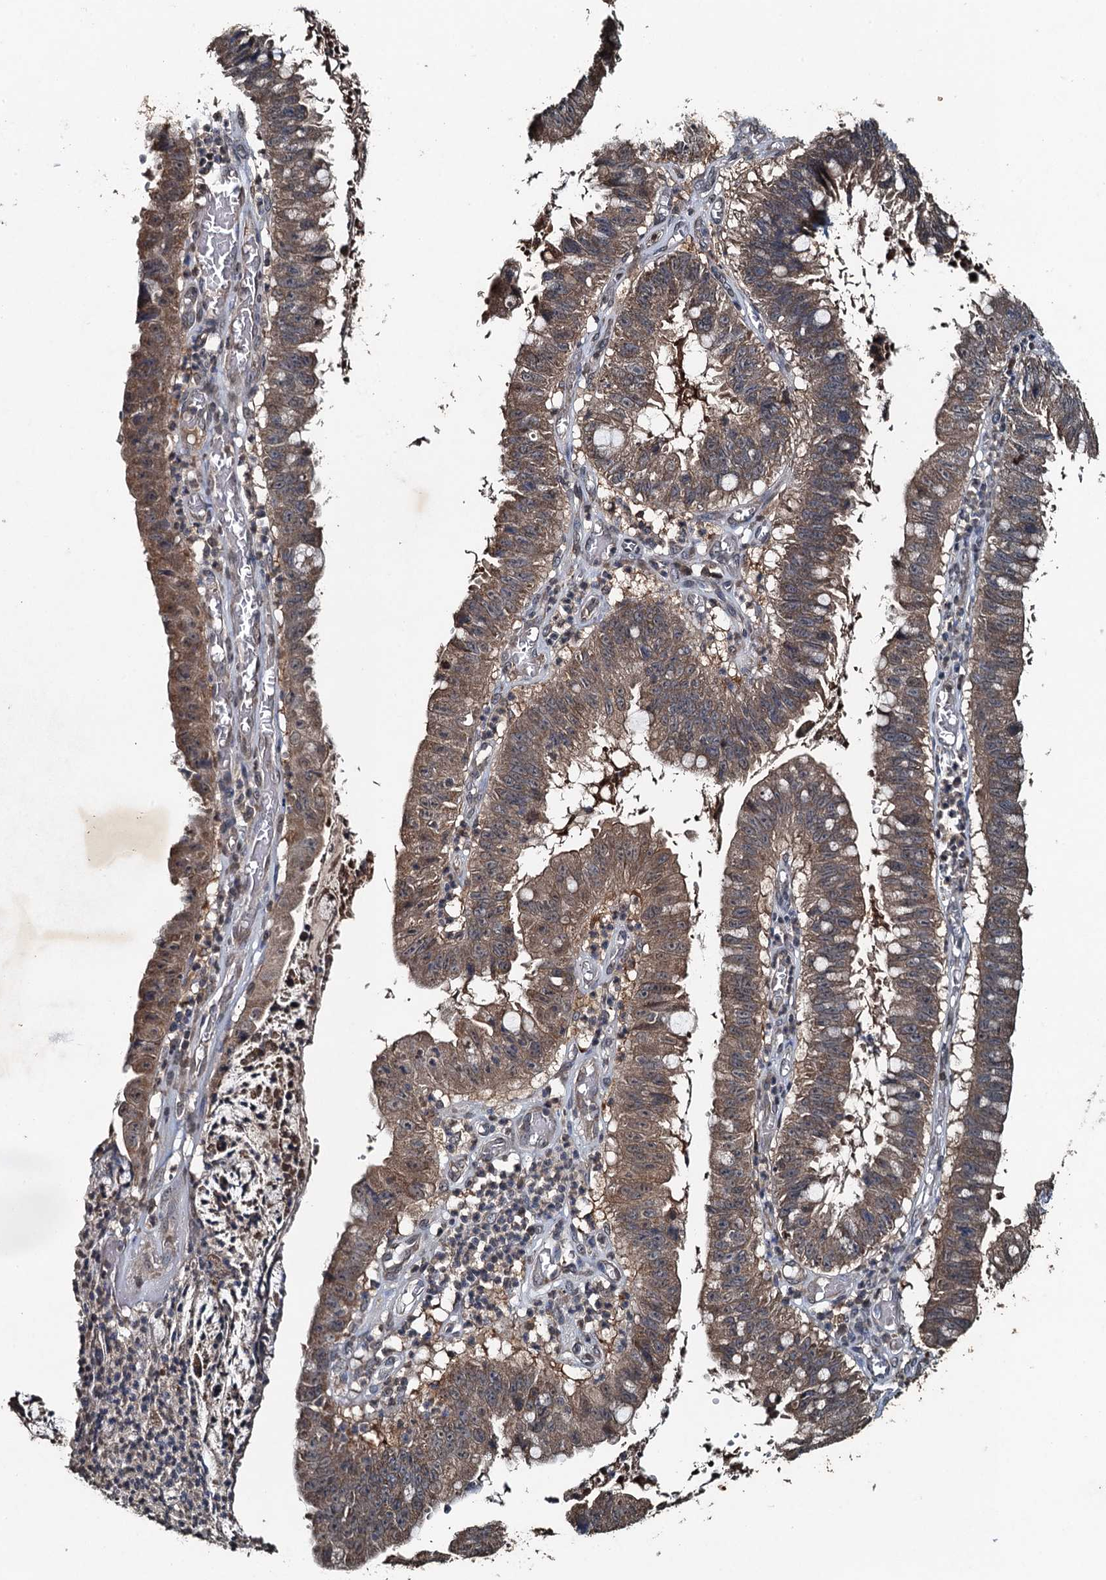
{"staining": {"intensity": "weak", "quantity": ">75%", "location": "cytoplasmic/membranous"}, "tissue": "stomach cancer", "cell_type": "Tumor cells", "image_type": "cancer", "snomed": [{"axis": "morphology", "description": "Adenocarcinoma, NOS"}, {"axis": "topography", "description": "Stomach"}], "caption": "A low amount of weak cytoplasmic/membranous positivity is seen in about >75% of tumor cells in stomach adenocarcinoma tissue. (DAB = brown stain, brightfield microscopy at high magnification).", "gene": "TCTN1", "patient": {"sex": "male", "age": 59}}